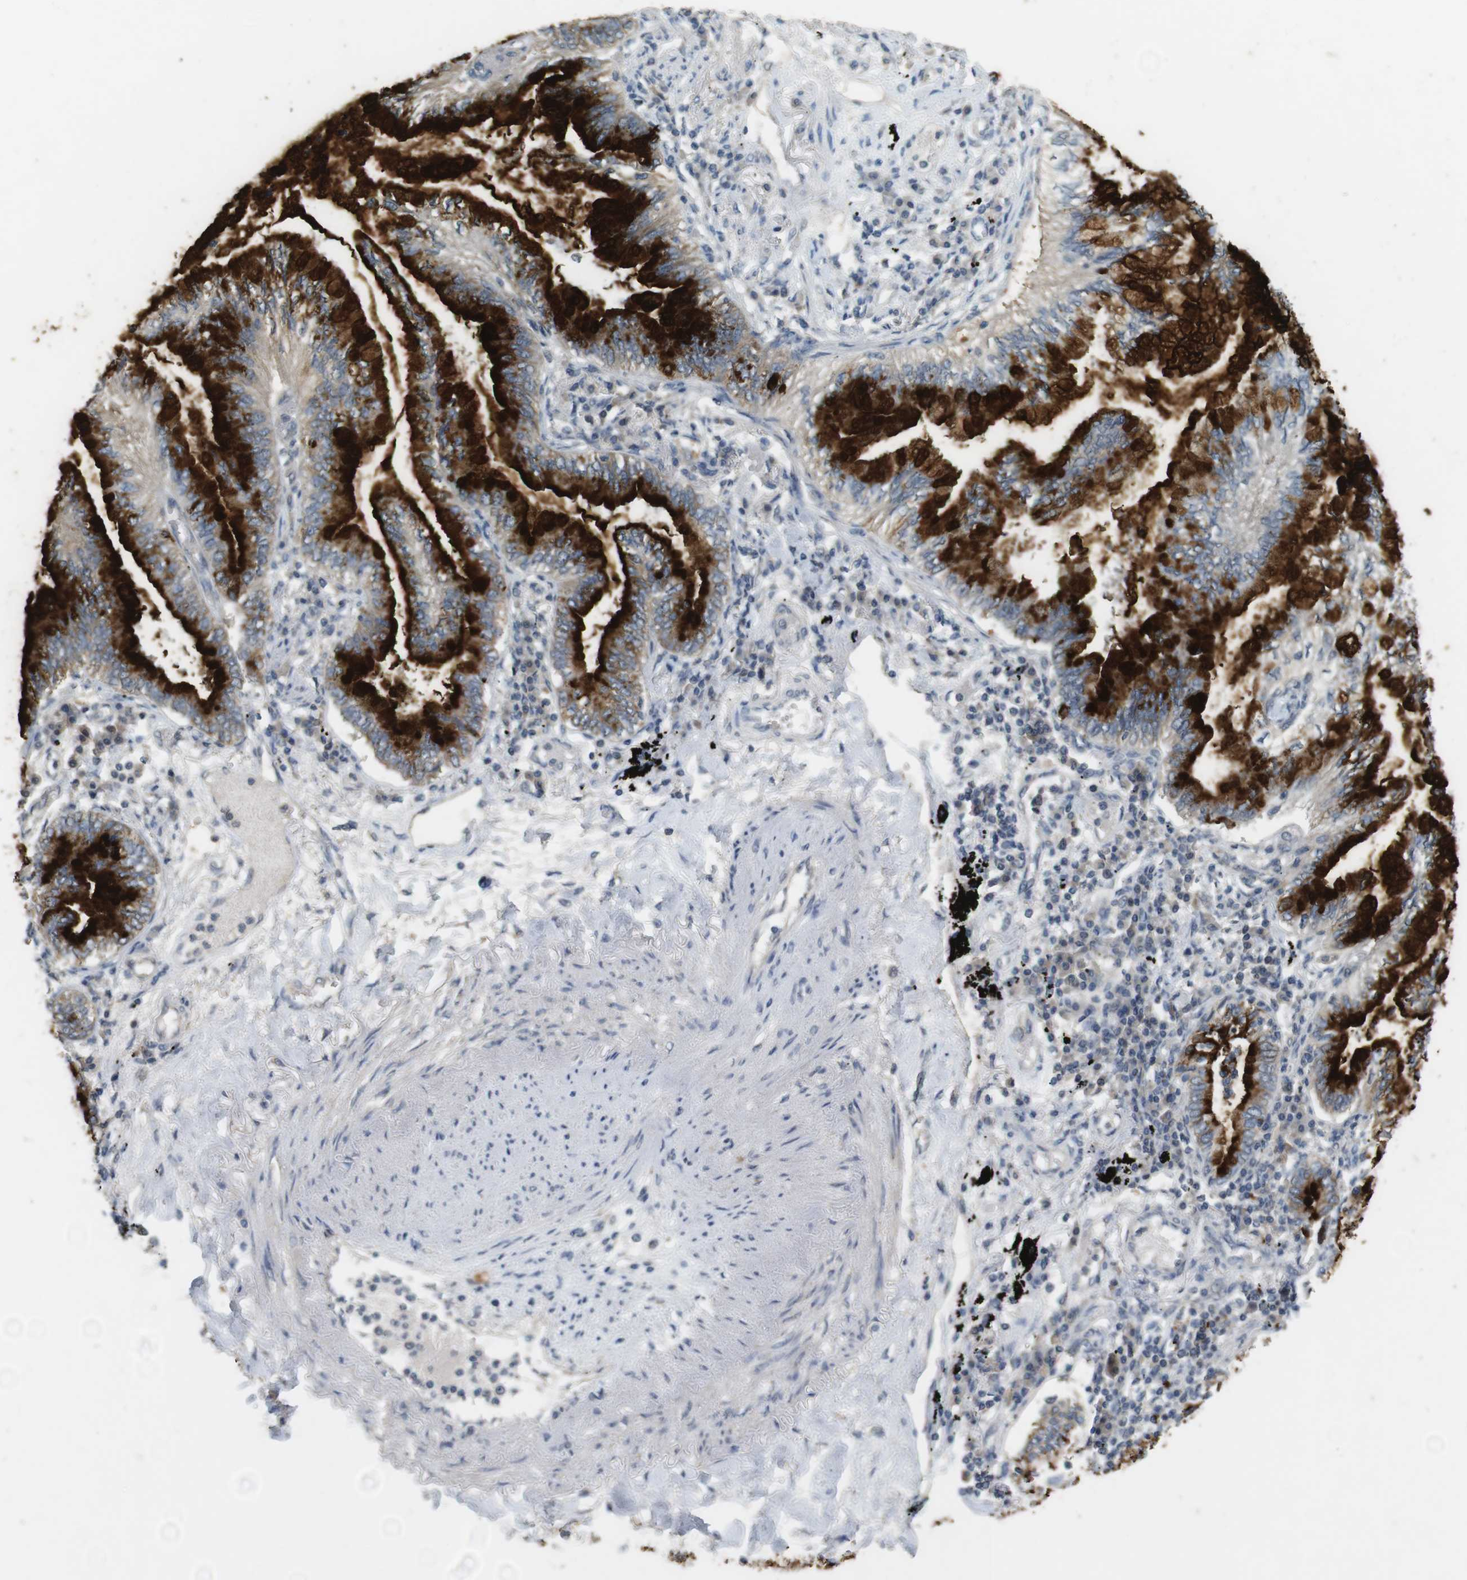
{"staining": {"intensity": "strong", "quantity": ">75%", "location": "cytoplasmic/membranous"}, "tissue": "lung cancer", "cell_type": "Tumor cells", "image_type": "cancer", "snomed": [{"axis": "morphology", "description": "Normal tissue, NOS"}, {"axis": "morphology", "description": "Adenocarcinoma, NOS"}, {"axis": "topography", "description": "Bronchus"}, {"axis": "topography", "description": "Lung"}], "caption": "This histopathology image exhibits immunohistochemistry staining of adenocarcinoma (lung), with high strong cytoplasmic/membranous staining in approximately >75% of tumor cells.", "gene": "MUC5B", "patient": {"sex": "female", "age": 70}}